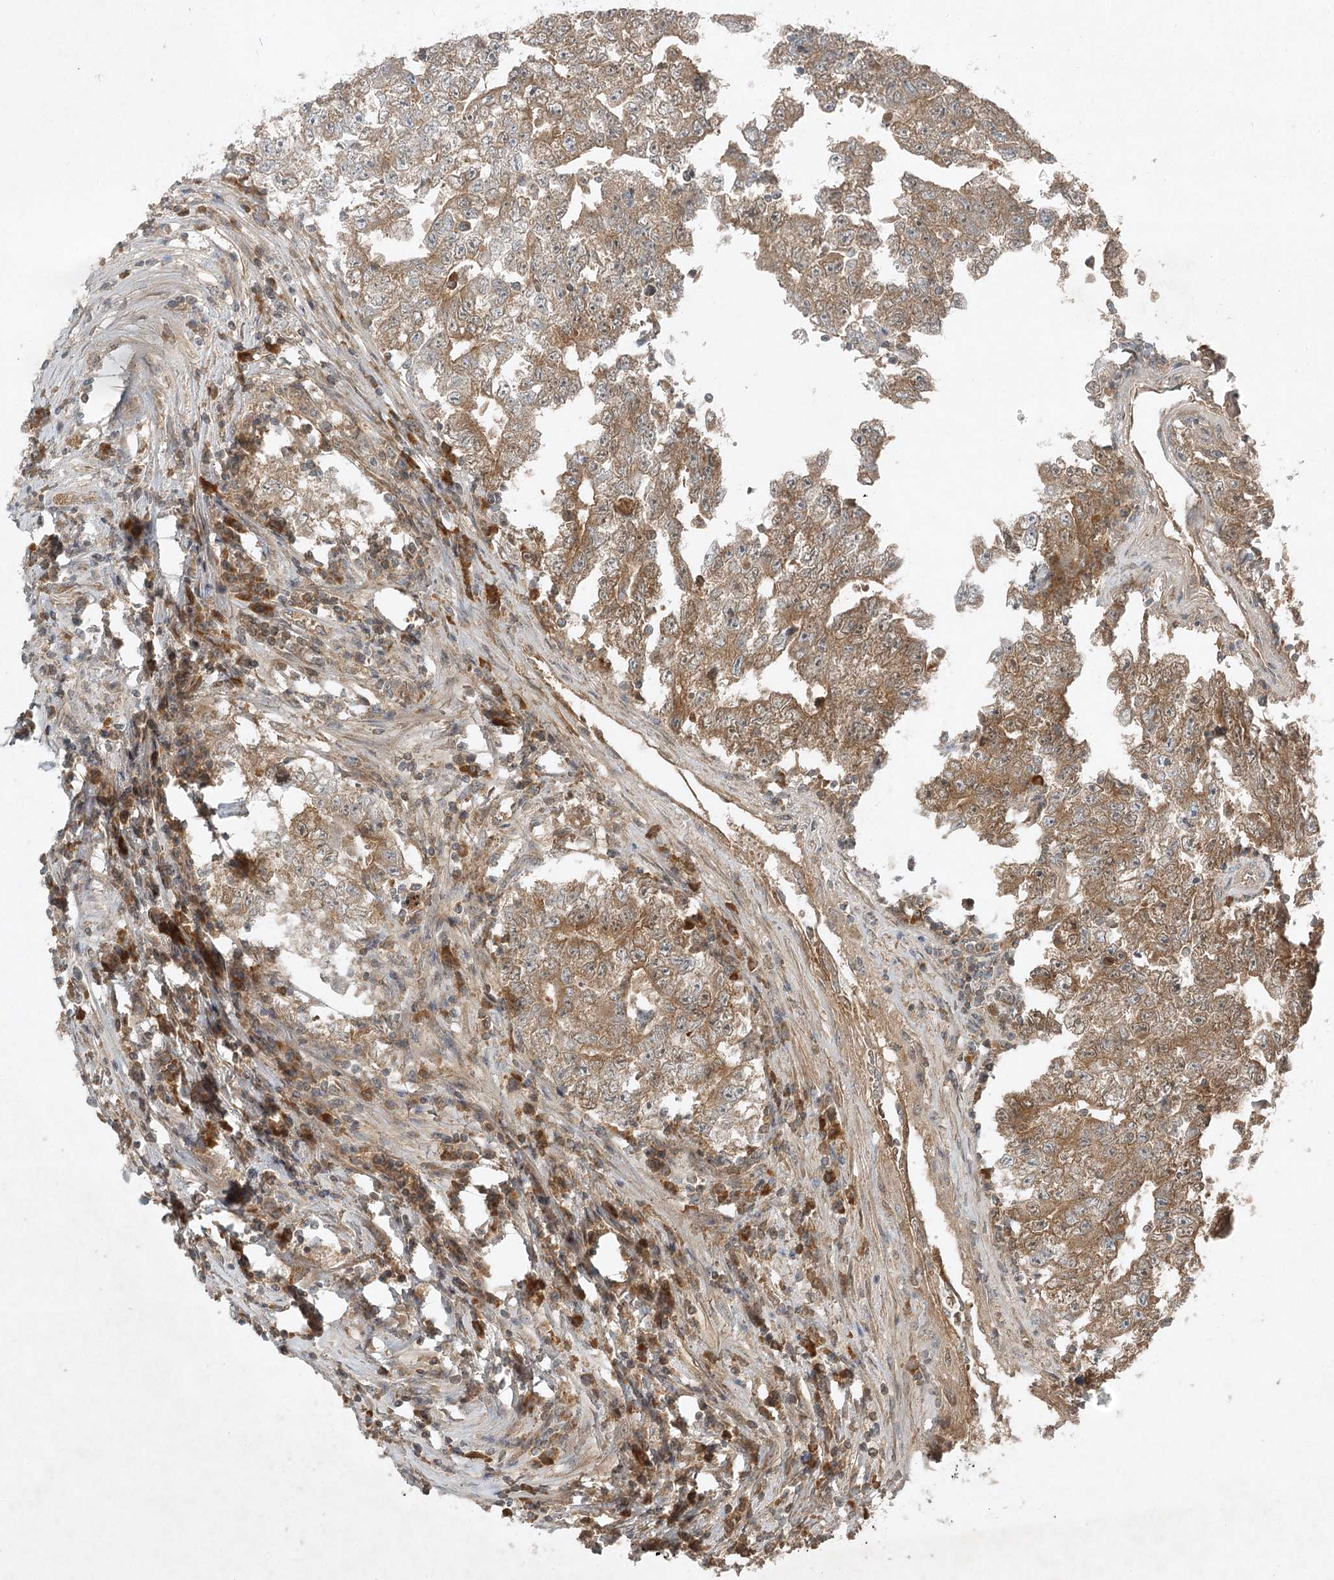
{"staining": {"intensity": "moderate", "quantity": ">75%", "location": "cytoplasmic/membranous"}, "tissue": "testis cancer", "cell_type": "Tumor cells", "image_type": "cancer", "snomed": [{"axis": "morphology", "description": "Carcinoma, Embryonal, NOS"}, {"axis": "topography", "description": "Testis"}], "caption": "High-magnification brightfield microscopy of embryonal carcinoma (testis) stained with DAB (3,3'-diaminobenzidine) (brown) and counterstained with hematoxylin (blue). tumor cells exhibit moderate cytoplasmic/membranous expression is present in approximately>75% of cells.", "gene": "UNC93A", "patient": {"sex": "male", "age": 25}}